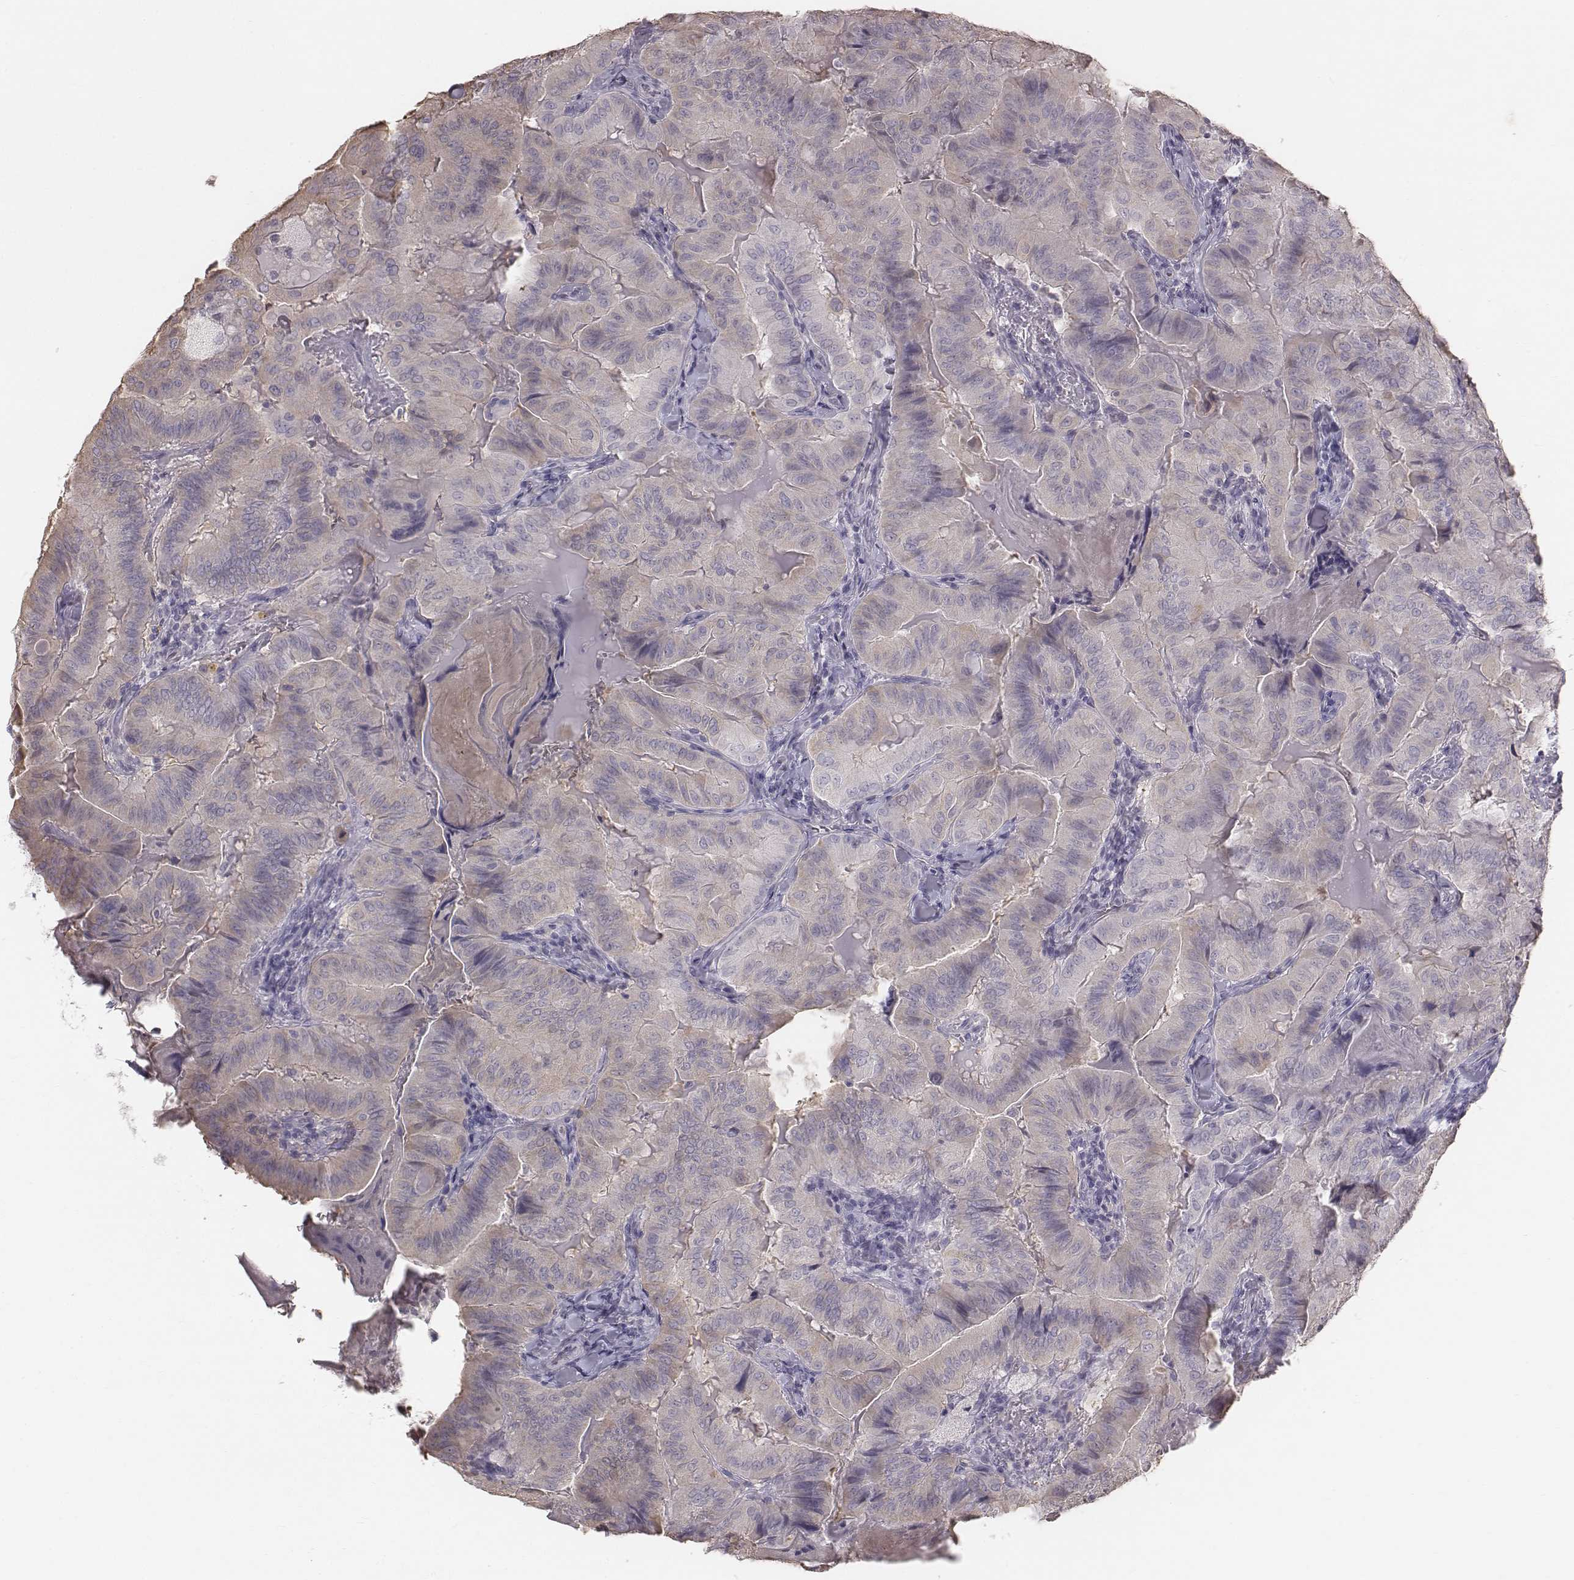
{"staining": {"intensity": "weak", "quantity": ">75%", "location": "cytoplasmic/membranous"}, "tissue": "thyroid cancer", "cell_type": "Tumor cells", "image_type": "cancer", "snomed": [{"axis": "morphology", "description": "Papillary adenocarcinoma, NOS"}, {"axis": "topography", "description": "Thyroid gland"}], "caption": "Tumor cells show low levels of weak cytoplasmic/membranous expression in approximately >75% of cells in thyroid cancer.", "gene": "C6orf58", "patient": {"sex": "female", "age": 68}}